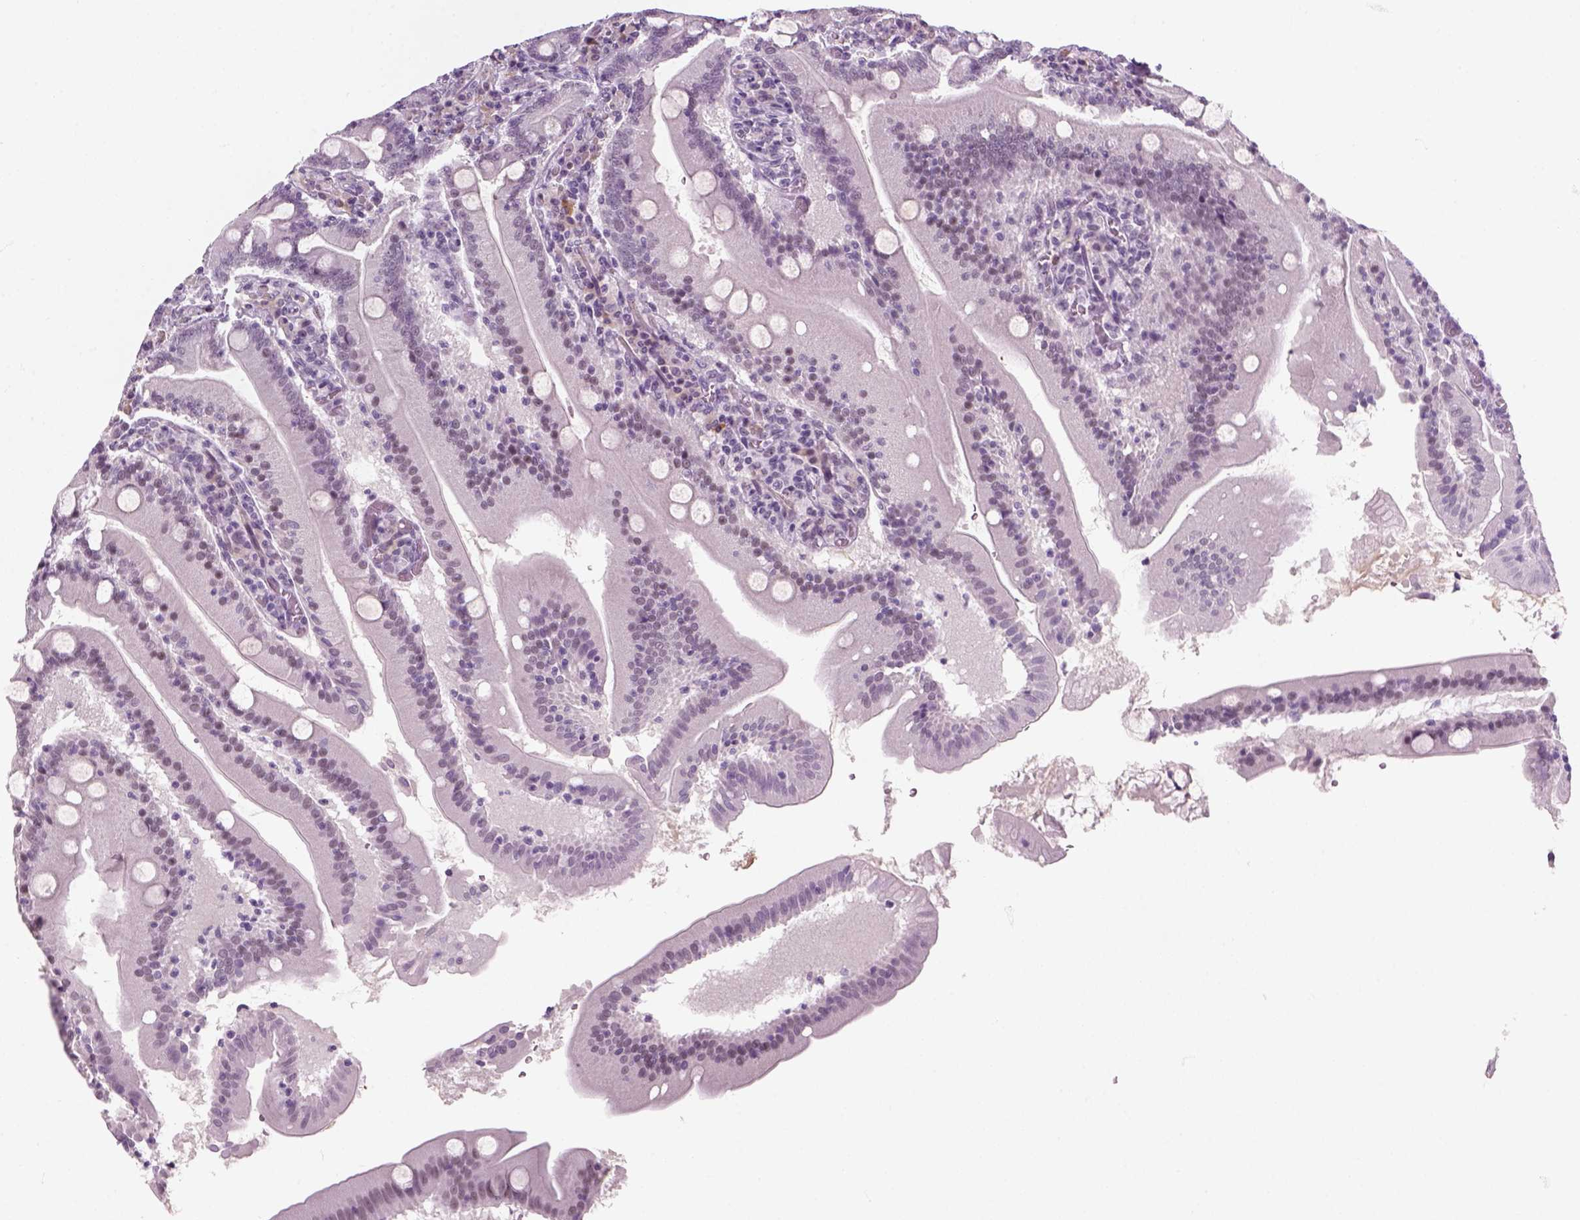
{"staining": {"intensity": "moderate", "quantity": "<25%", "location": "nuclear"}, "tissue": "small intestine", "cell_type": "Glandular cells", "image_type": "normal", "snomed": [{"axis": "morphology", "description": "Normal tissue, NOS"}, {"axis": "topography", "description": "Small intestine"}], "caption": "Immunohistochemical staining of benign small intestine reveals <25% levels of moderate nuclear protein staining in about <25% of glandular cells.", "gene": "ZNF865", "patient": {"sex": "male", "age": 37}}